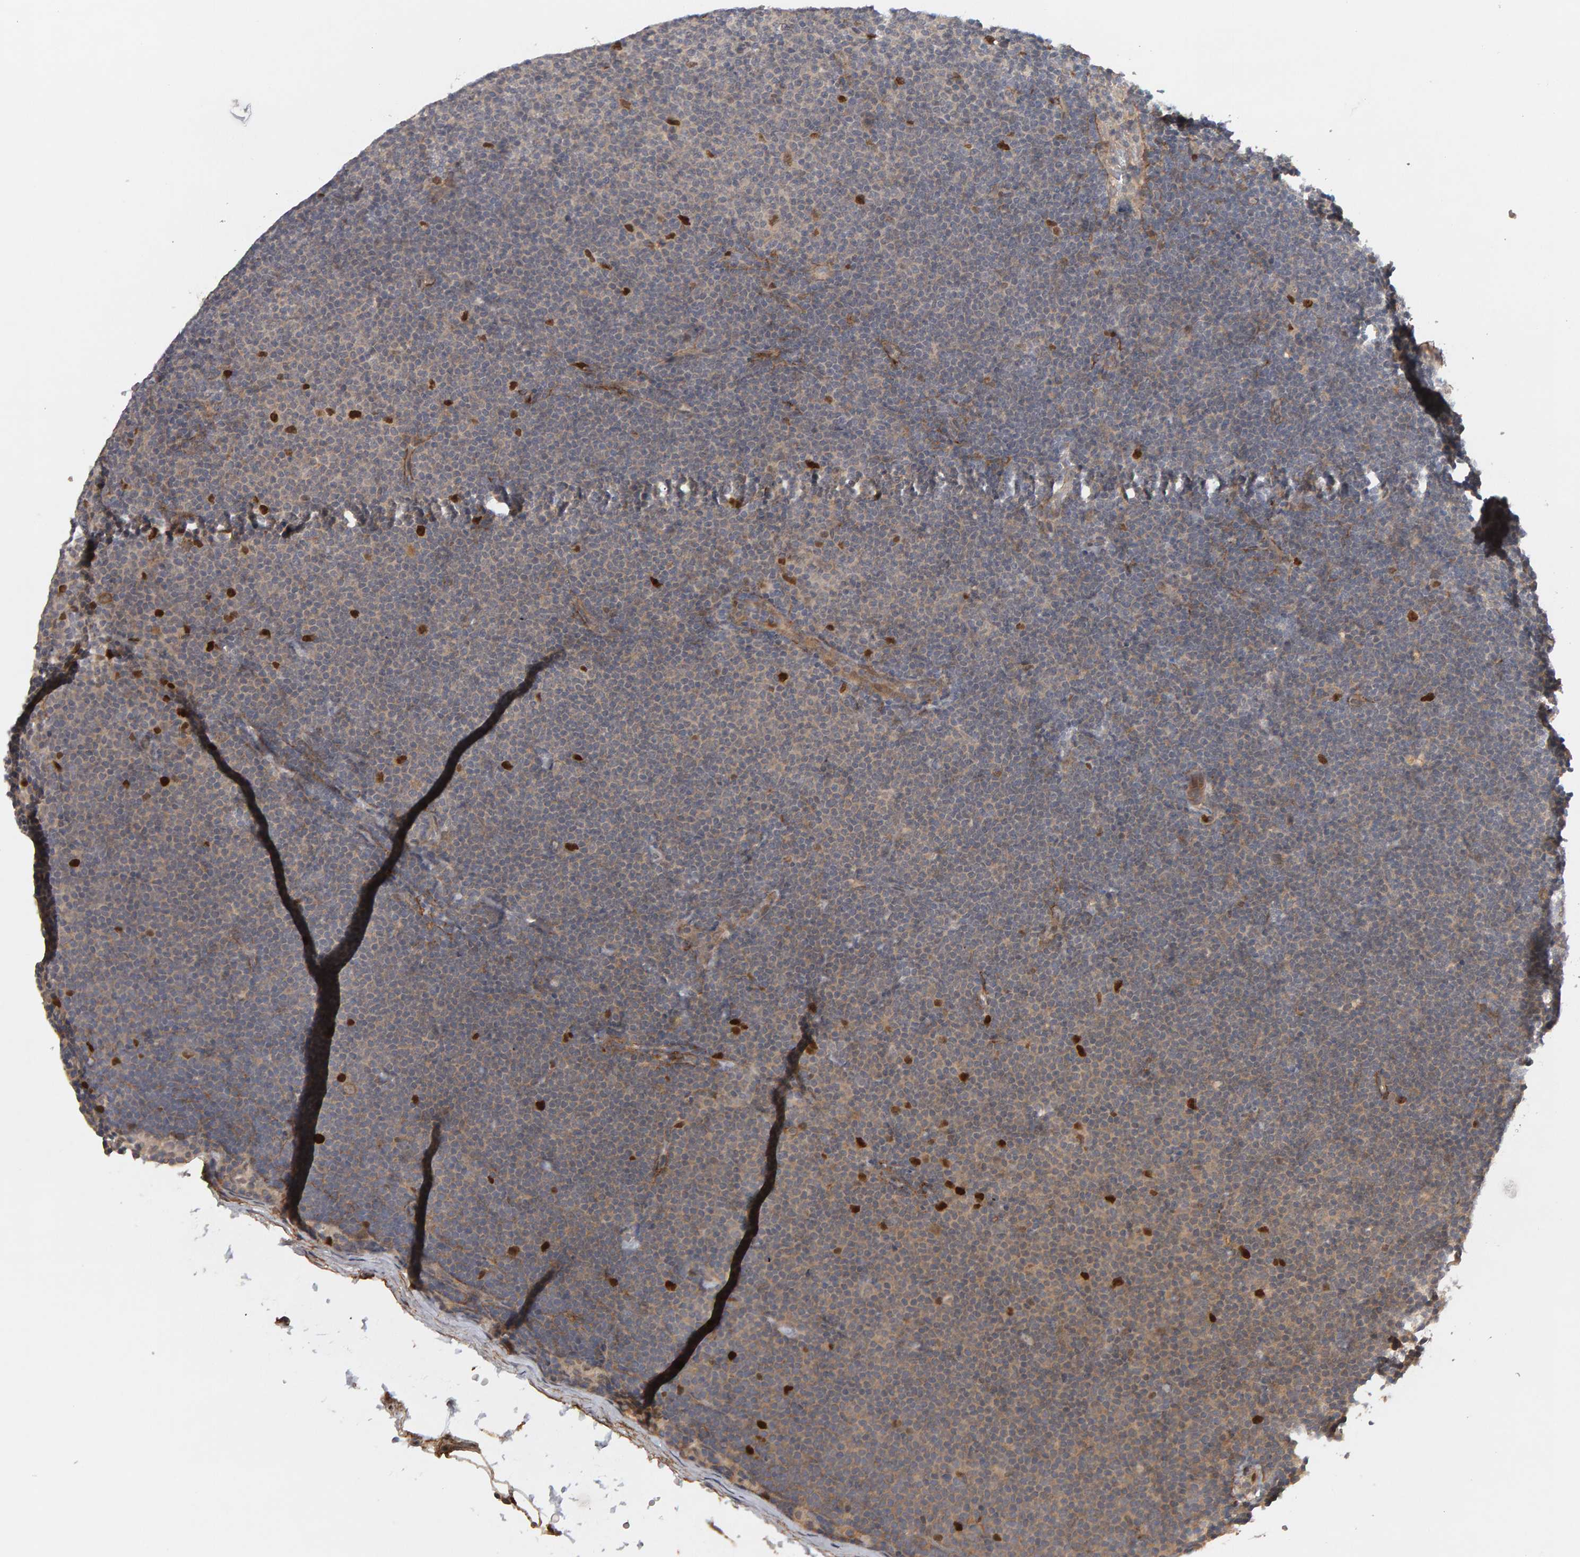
{"staining": {"intensity": "strong", "quantity": "<25%", "location": "cytoplasmic/membranous,nuclear"}, "tissue": "lymphoma", "cell_type": "Tumor cells", "image_type": "cancer", "snomed": [{"axis": "morphology", "description": "Malignant lymphoma, non-Hodgkin's type, Low grade"}, {"axis": "topography", "description": "Lymph node"}], "caption": "IHC of human lymphoma displays medium levels of strong cytoplasmic/membranous and nuclear expression in about <25% of tumor cells. (Brightfield microscopy of DAB IHC at high magnification).", "gene": "CDCA5", "patient": {"sex": "female", "age": 53}}